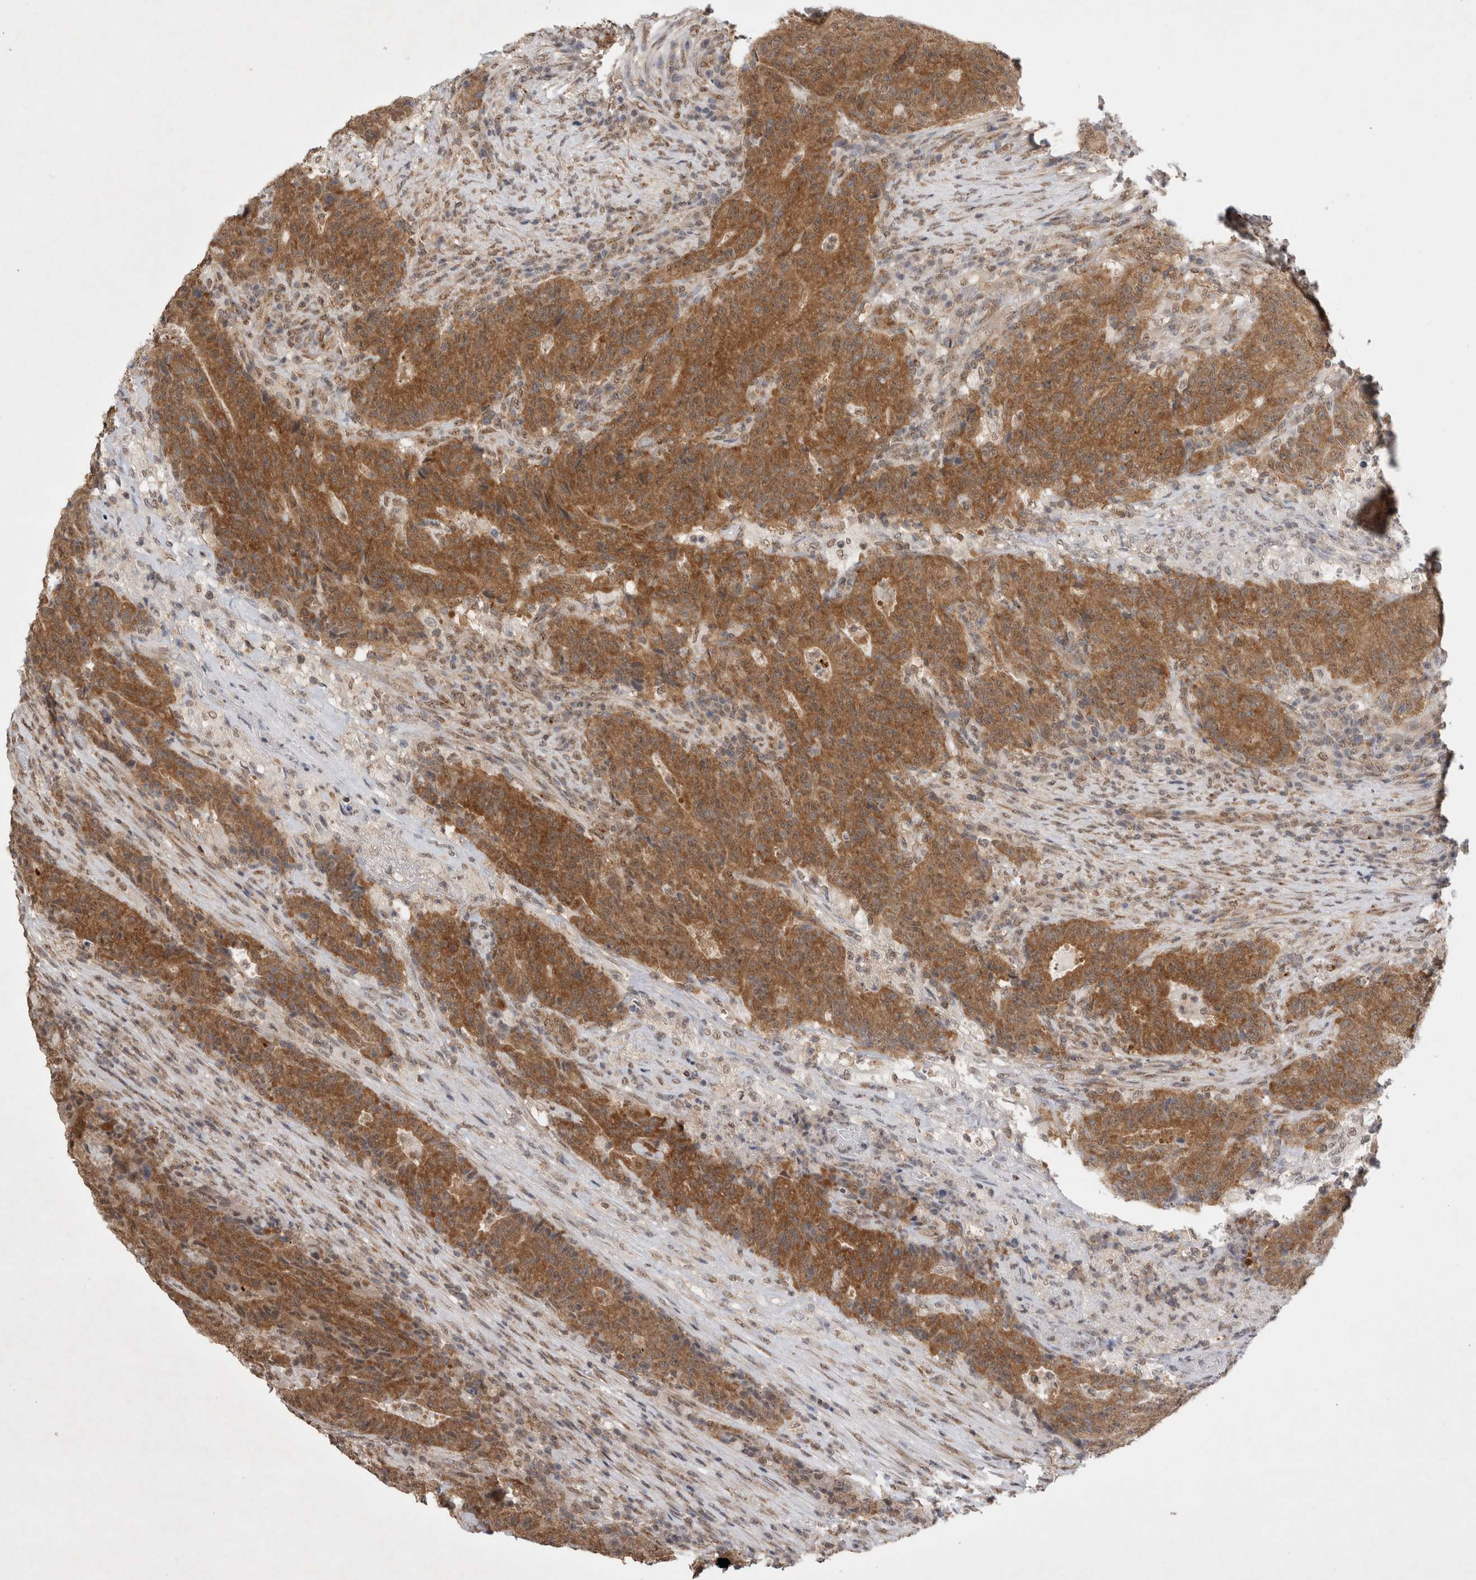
{"staining": {"intensity": "strong", "quantity": ">75%", "location": "cytoplasmic/membranous,nuclear"}, "tissue": "colorectal cancer", "cell_type": "Tumor cells", "image_type": "cancer", "snomed": [{"axis": "morphology", "description": "Normal tissue, NOS"}, {"axis": "morphology", "description": "Adenocarcinoma, NOS"}, {"axis": "topography", "description": "Colon"}], "caption": "Immunohistochemistry (IHC) photomicrograph of neoplastic tissue: colorectal cancer (adenocarcinoma) stained using IHC displays high levels of strong protein expression localized specifically in the cytoplasmic/membranous and nuclear of tumor cells, appearing as a cytoplasmic/membranous and nuclear brown color.", "gene": "WIPF2", "patient": {"sex": "female", "age": 75}}